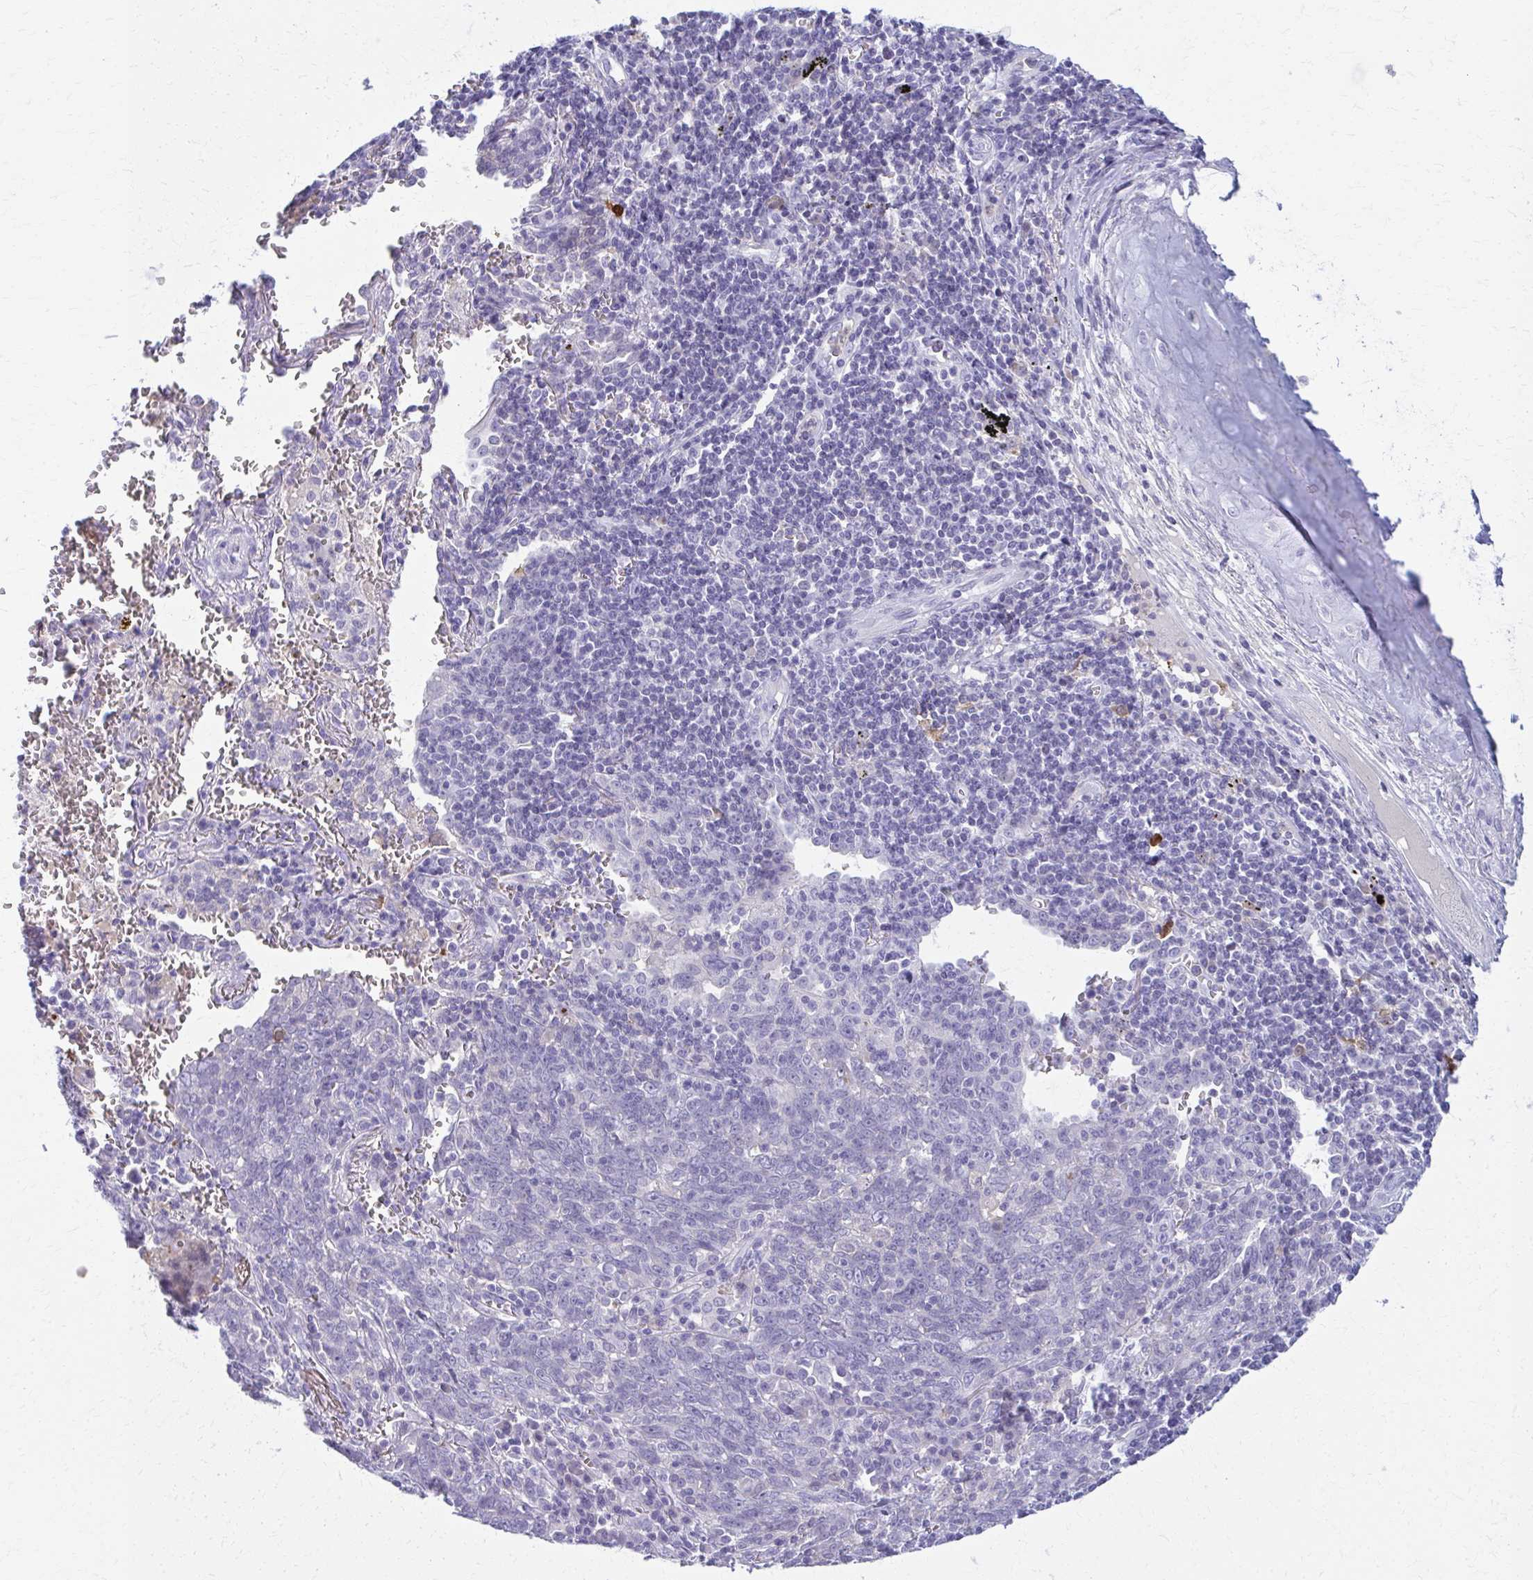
{"staining": {"intensity": "negative", "quantity": "none", "location": "none"}, "tissue": "lung cancer", "cell_type": "Tumor cells", "image_type": "cancer", "snomed": [{"axis": "morphology", "description": "Squamous cell carcinoma, NOS"}, {"axis": "topography", "description": "Lung"}], "caption": "Lung cancer (squamous cell carcinoma) stained for a protein using immunohistochemistry demonstrates no expression tumor cells.", "gene": "OR4M1", "patient": {"sex": "female", "age": 72}}